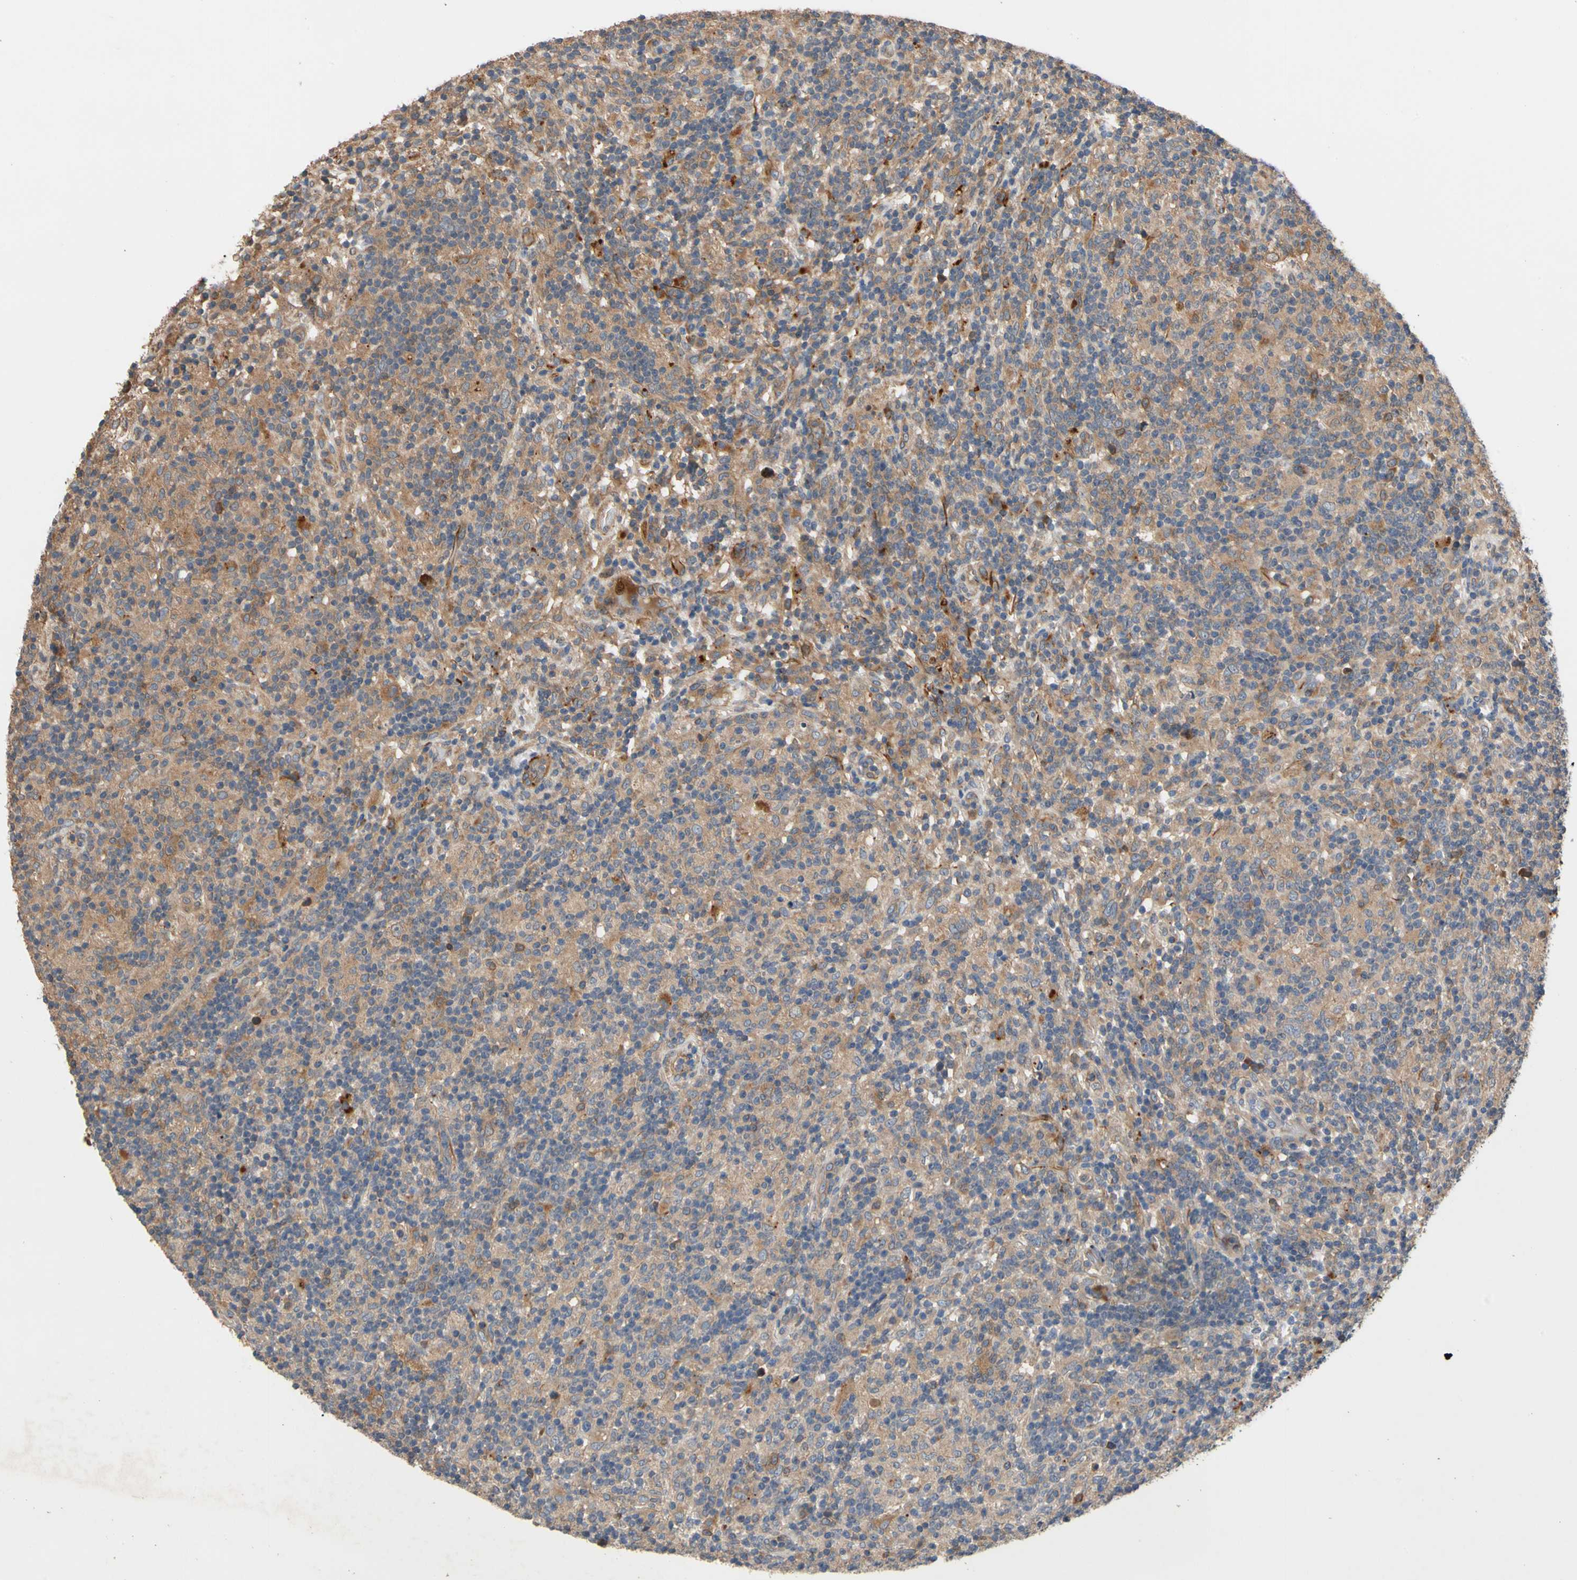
{"staining": {"intensity": "moderate", "quantity": ">75%", "location": "cytoplasmic/membranous"}, "tissue": "lymphoma", "cell_type": "Tumor cells", "image_type": "cancer", "snomed": [{"axis": "morphology", "description": "Hodgkin's disease, NOS"}, {"axis": "topography", "description": "Lymph node"}], "caption": "An image of human lymphoma stained for a protein demonstrates moderate cytoplasmic/membranous brown staining in tumor cells.", "gene": "FGD6", "patient": {"sex": "male", "age": 70}}